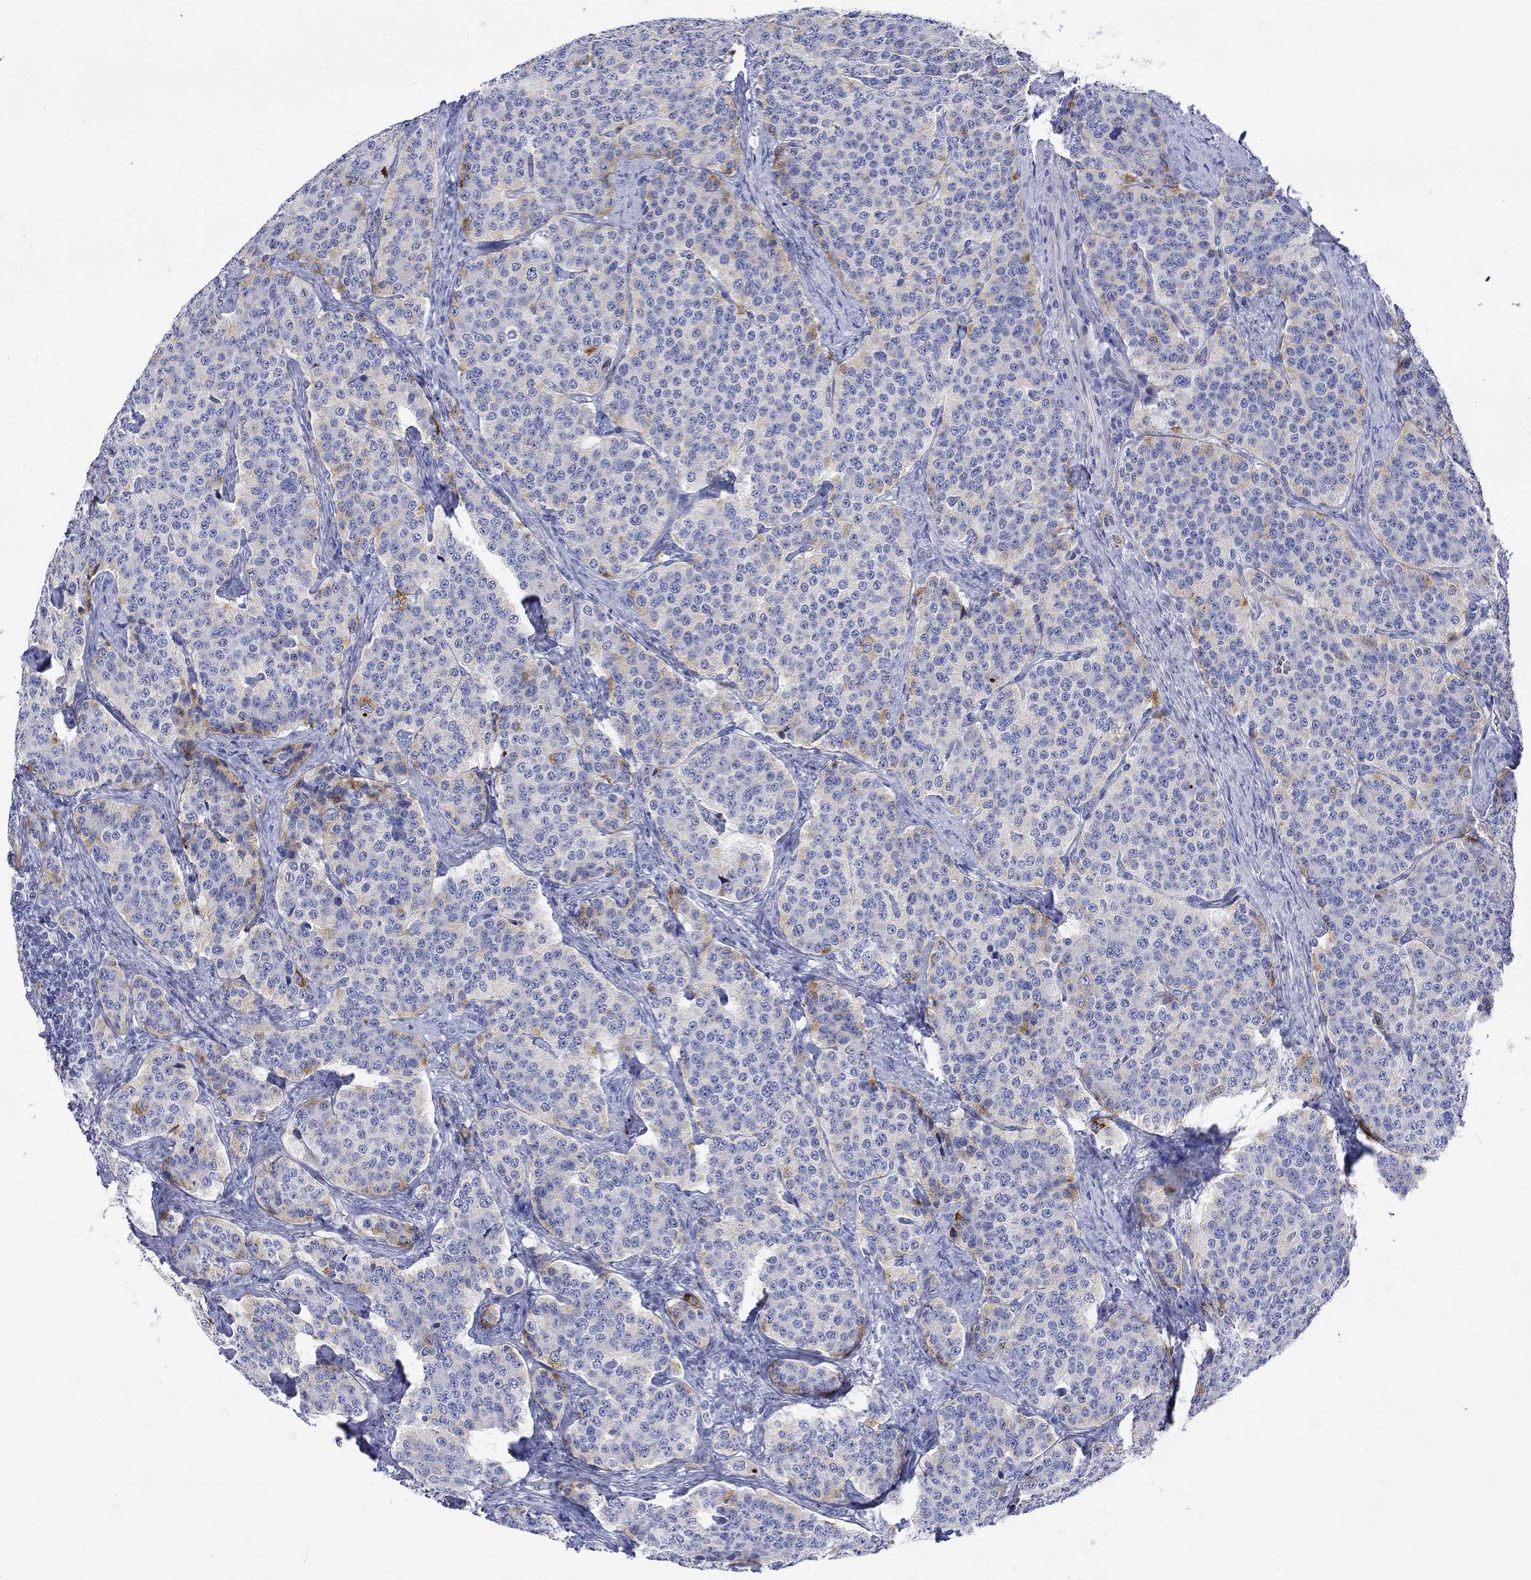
{"staining": {"intensity": "moderate", "quantity": "<25%", "location": "cytoplasmic/membranous"}, "tissue": "carcinoid", "cell_type": "Tumor cells", "image_type": "cancer", "snomed": [{"axis": "morphology", "description": "Carcinoid, malignant, NOS"}, {"axis": "topography", "description": "Small intestine"}], "caption": "Carcinoid (malignant) tissue shows moderate cytoplasmic/membranous expression in about <25% of tumor cells, visualized by immunohistochemistry.", "gene": "ANKMY1", "patient": {"sex": "female", "age": 58}}